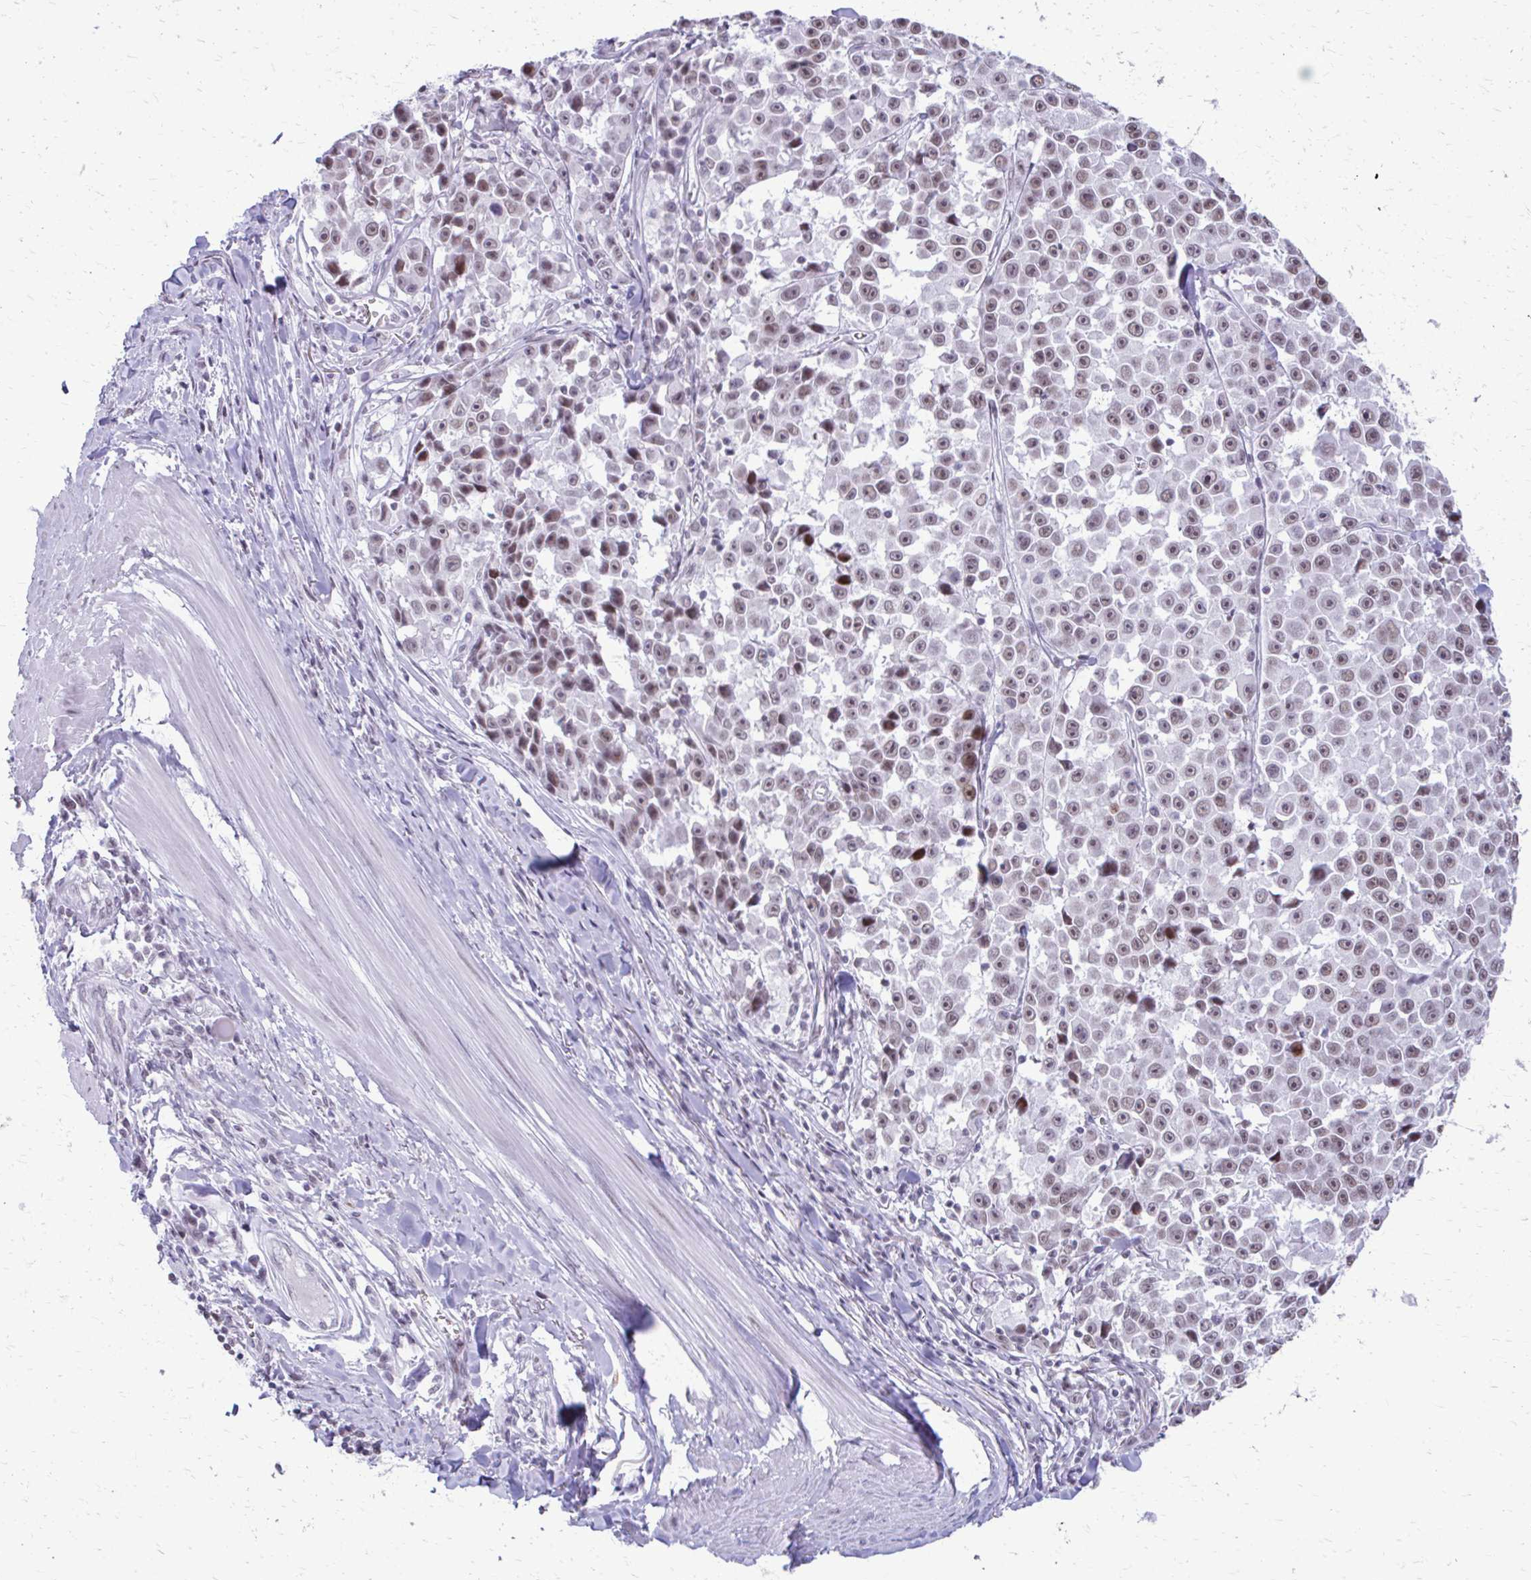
{"staining": {"intensity": "weak", "quantity": ">75%", "location": "nuclear"}, "tissue": "melanoma", "cell_type": "Tumor cells", "image_type": "cancer", "snomed": [{"axis": "morphology", "description": "Malignant melanoma, NOS"}, {"axis": "topography", "description": "Skin"}], "caption": "This image demonstrates melanoma stained with IHC to label a protein in brown. The nuclear of tumor cells show weak positivity for the protein. Nuclei are counter-stained blue.", "gene": "SS18", "patient": {"sex": "female", "age": 66}}